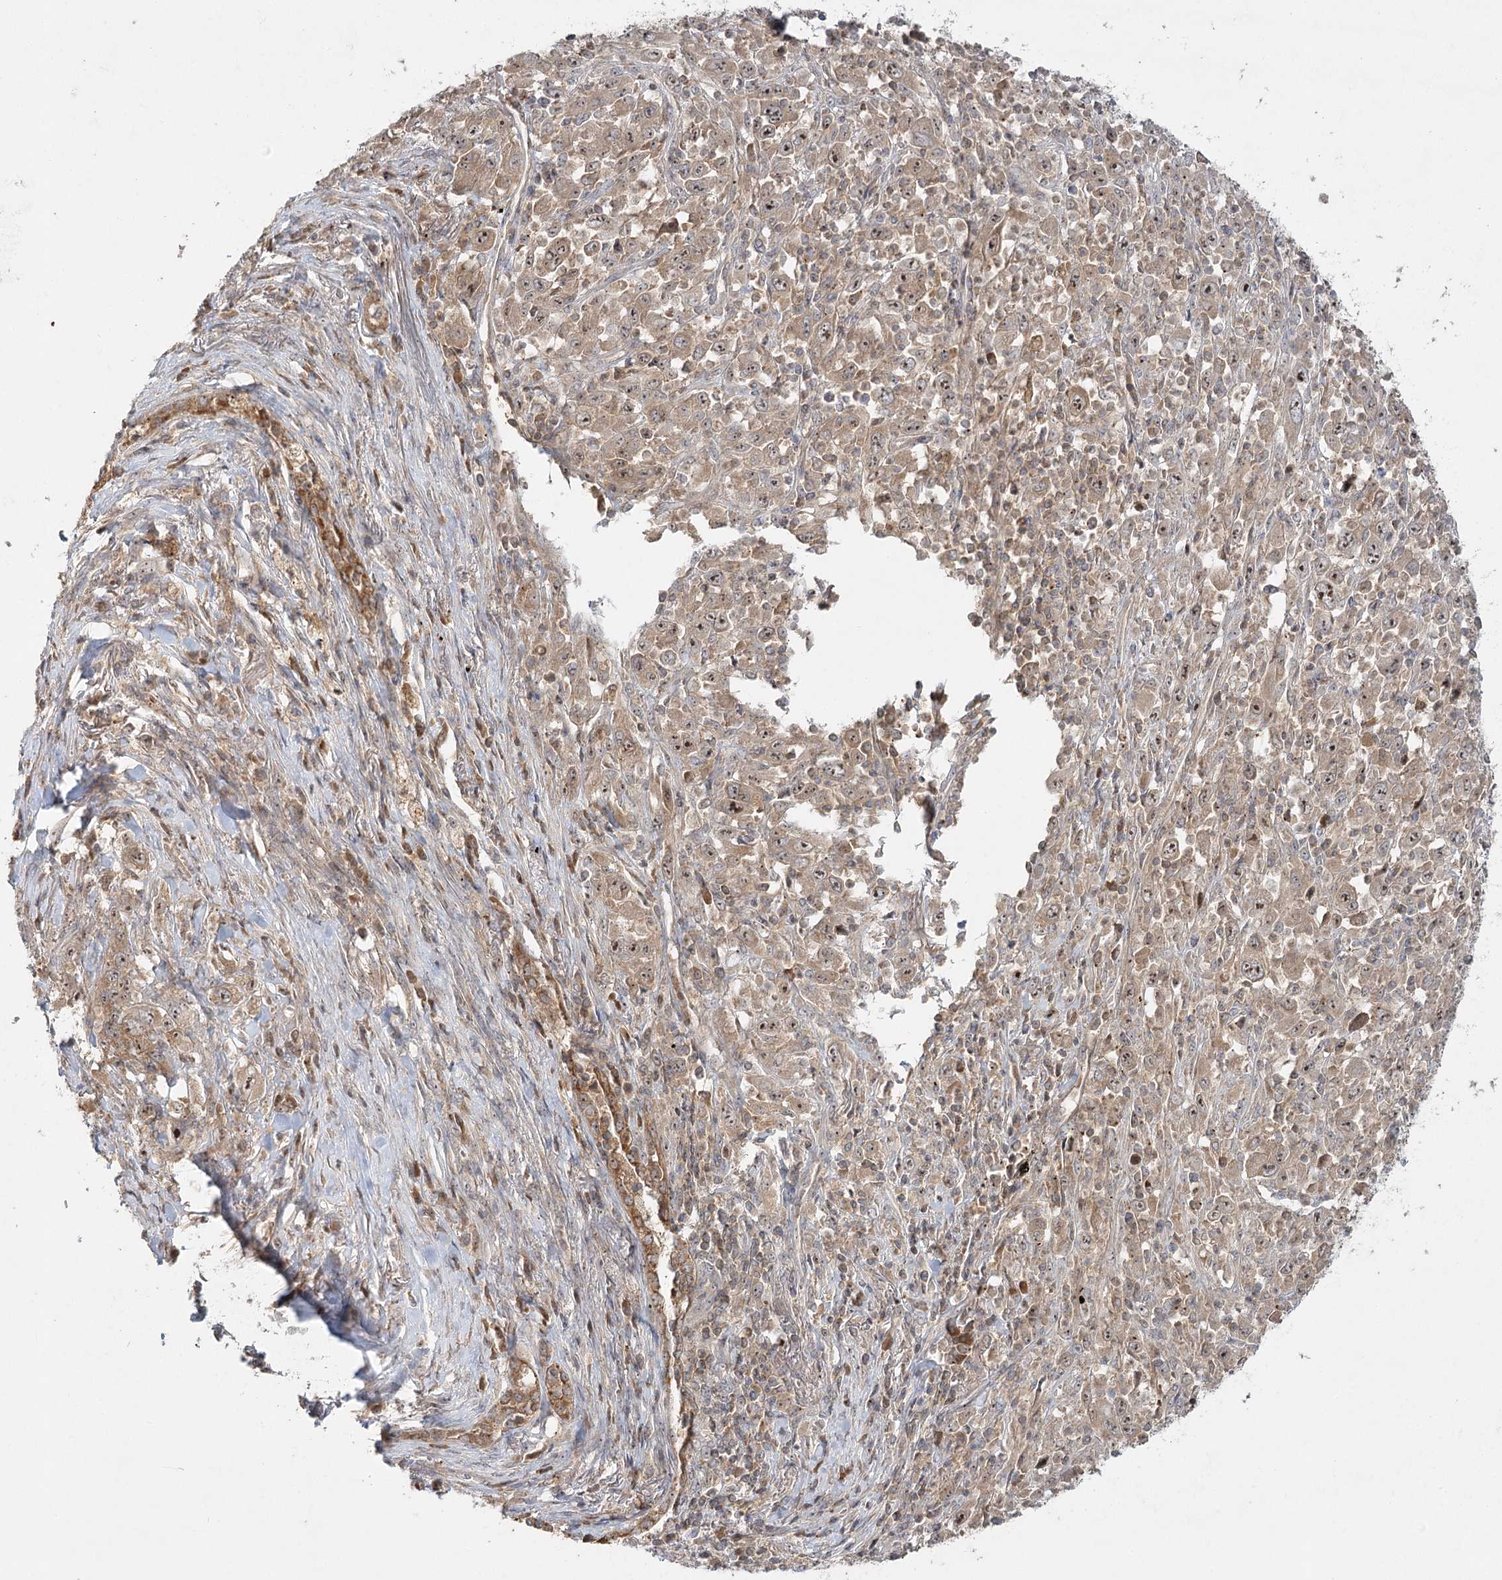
{"staining": {"intensity": "moderate", "quantity": ">75%", "location": "cytoplasmic/membranous,nuclear"}, "tissue": "melanoma", "cell_type": "Tumor cells", "image_type": "cancer", "snomed": [{"axis": "morphology", "description": "Malignant melanoma, Metastatic site"}, {"axis": "topography", "description": "Skin"}], "caption": "Immunohistochemical staining of human malignant melanoma (metastatic site) demonstrates medium levels of moderate cytoplasmic/membranous and nuclear positivity in about >75% of tumor cells.", "gene": "RAPGEF6", "patient": {"sex": "female", "age": 56}}